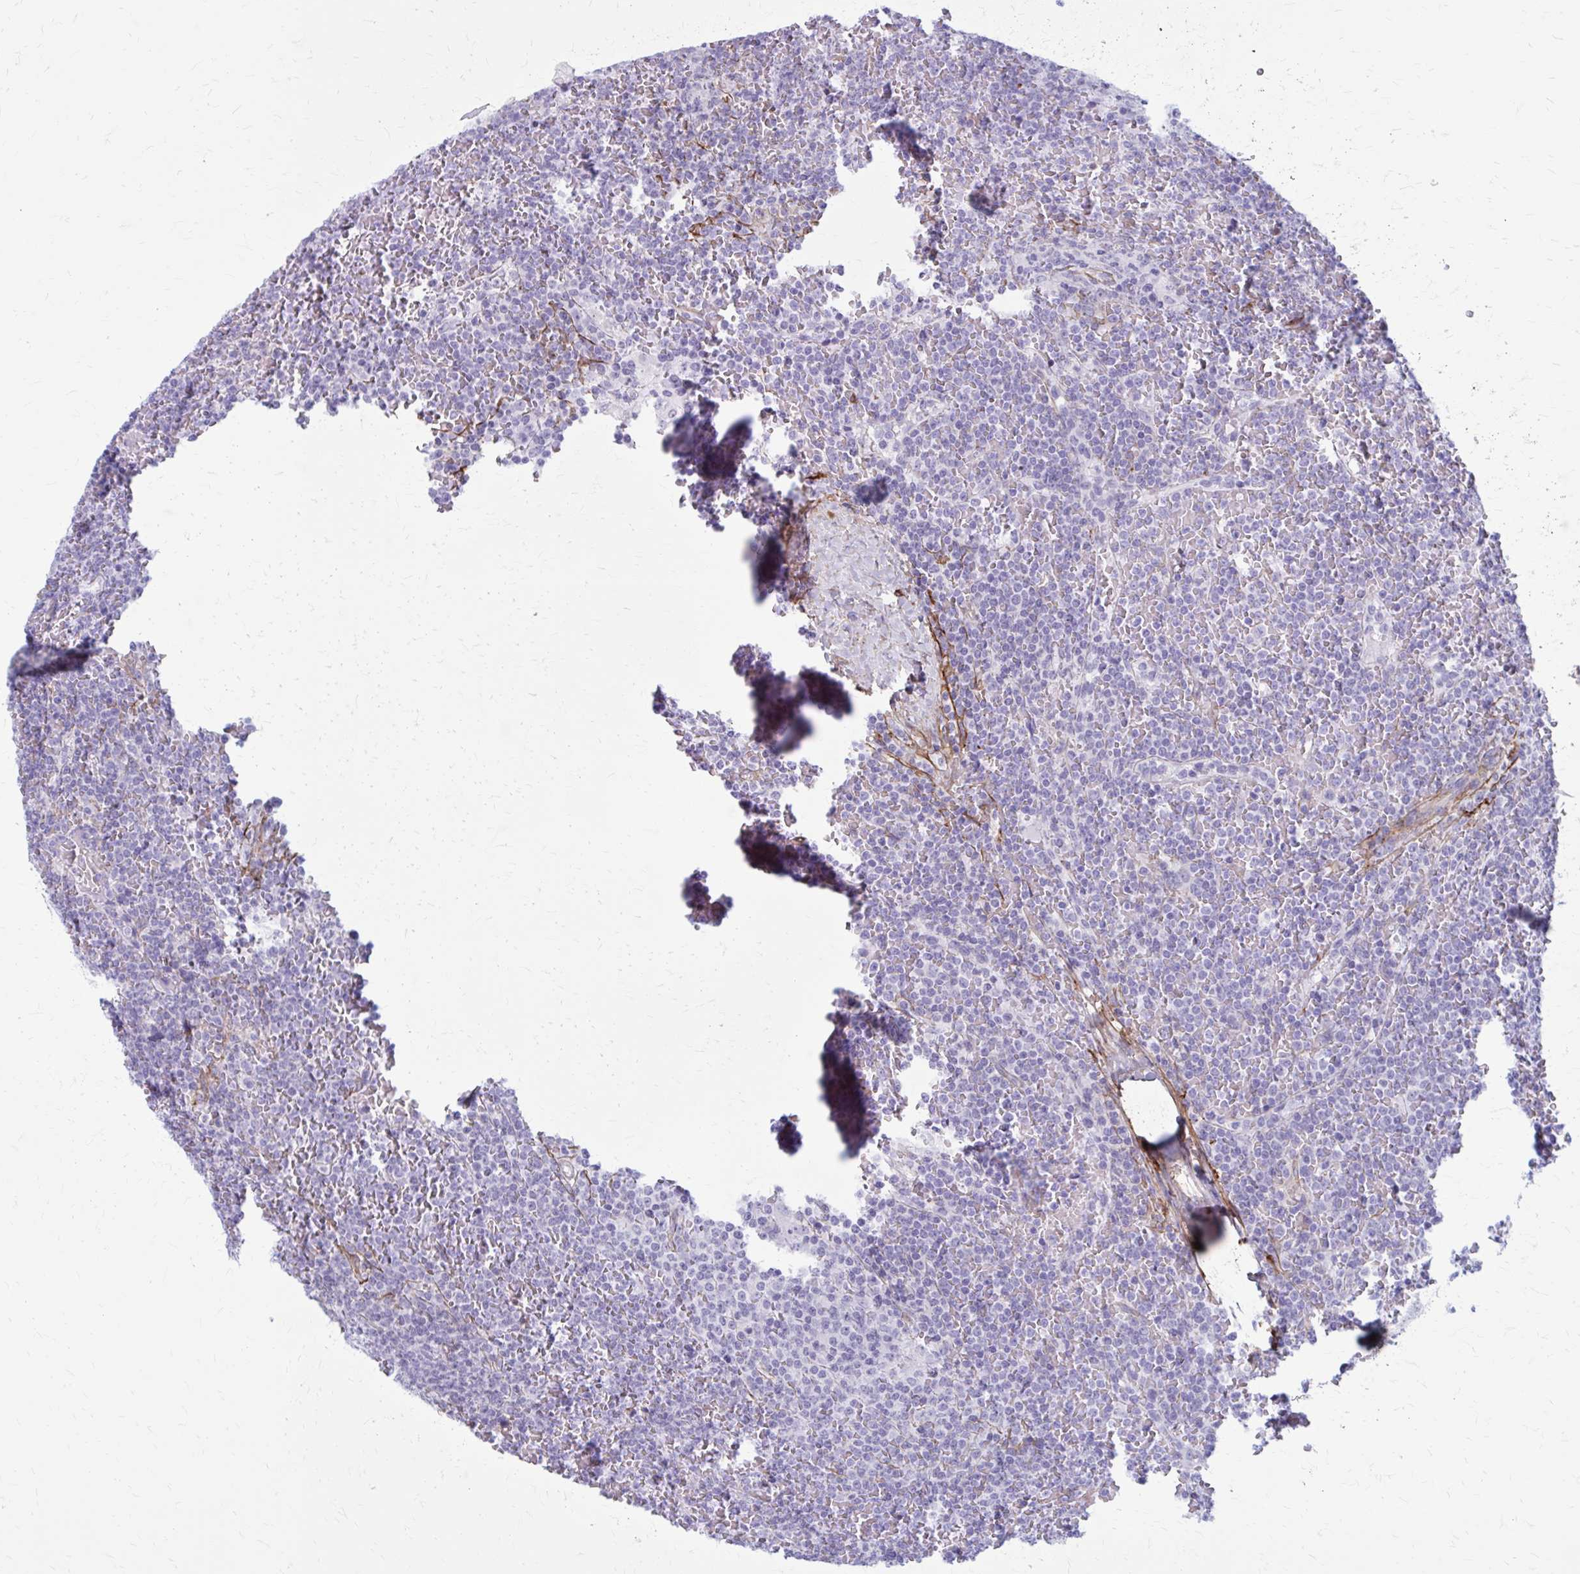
{"staining": {"intensity": "negative", "quantity": "none", "location": "none"}, "tissue": "lymphoma", "cell_type": "Tumor cells", "image_type": "cancer", "snomed": [{"axis": "morphology", "description": "Malignant lymphoma, non-Hodgkin's type, Low grade"}, {"axis": "topography", "description": "Spleen"}], "caption": "The histopathology image demonstrates no significant positivity in tumor cells of lymphoma. (DAB (3,3'-diaminobenzidine) immunohistochemistry, high magnification).", "gene": "AKAP12", "patient": {"sex": "female", "age": 19}}